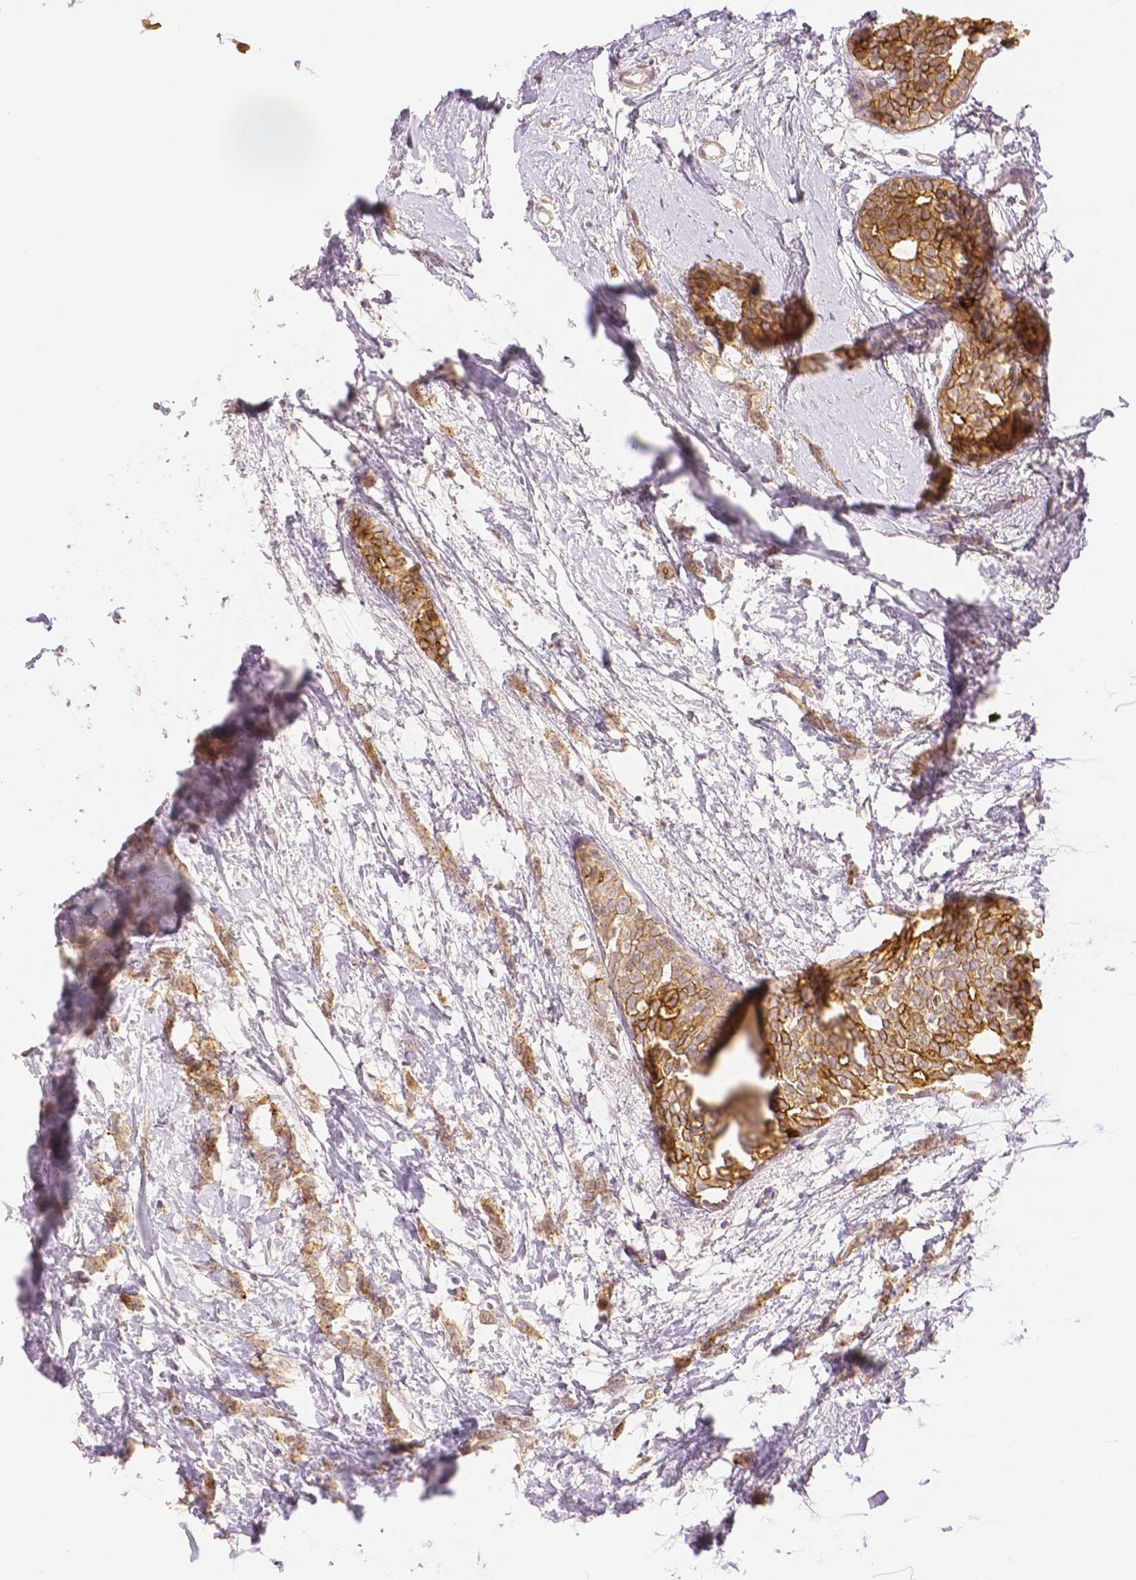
{"staining": {"intensity": "moderate", "quantity": ">75%", "location": "cytoplasmic/membranous"}, "tissue": "breast cancer", "cell_type": "Tumor cells", "image_type": "cancer", "snomed": [{"axis": "morphology", "description": "Duct carcinoma"}, {"axis": "topography", "description": "Breast"}], "caption": "IHC of invasive ductal carcinoma (breast) demonstrates medium levels of moderate cytoplasmic/membranous staining in approximately >75% of tumor cells.", "gene": "OCLN", "patient": {"sex": "female", "age": 40}}